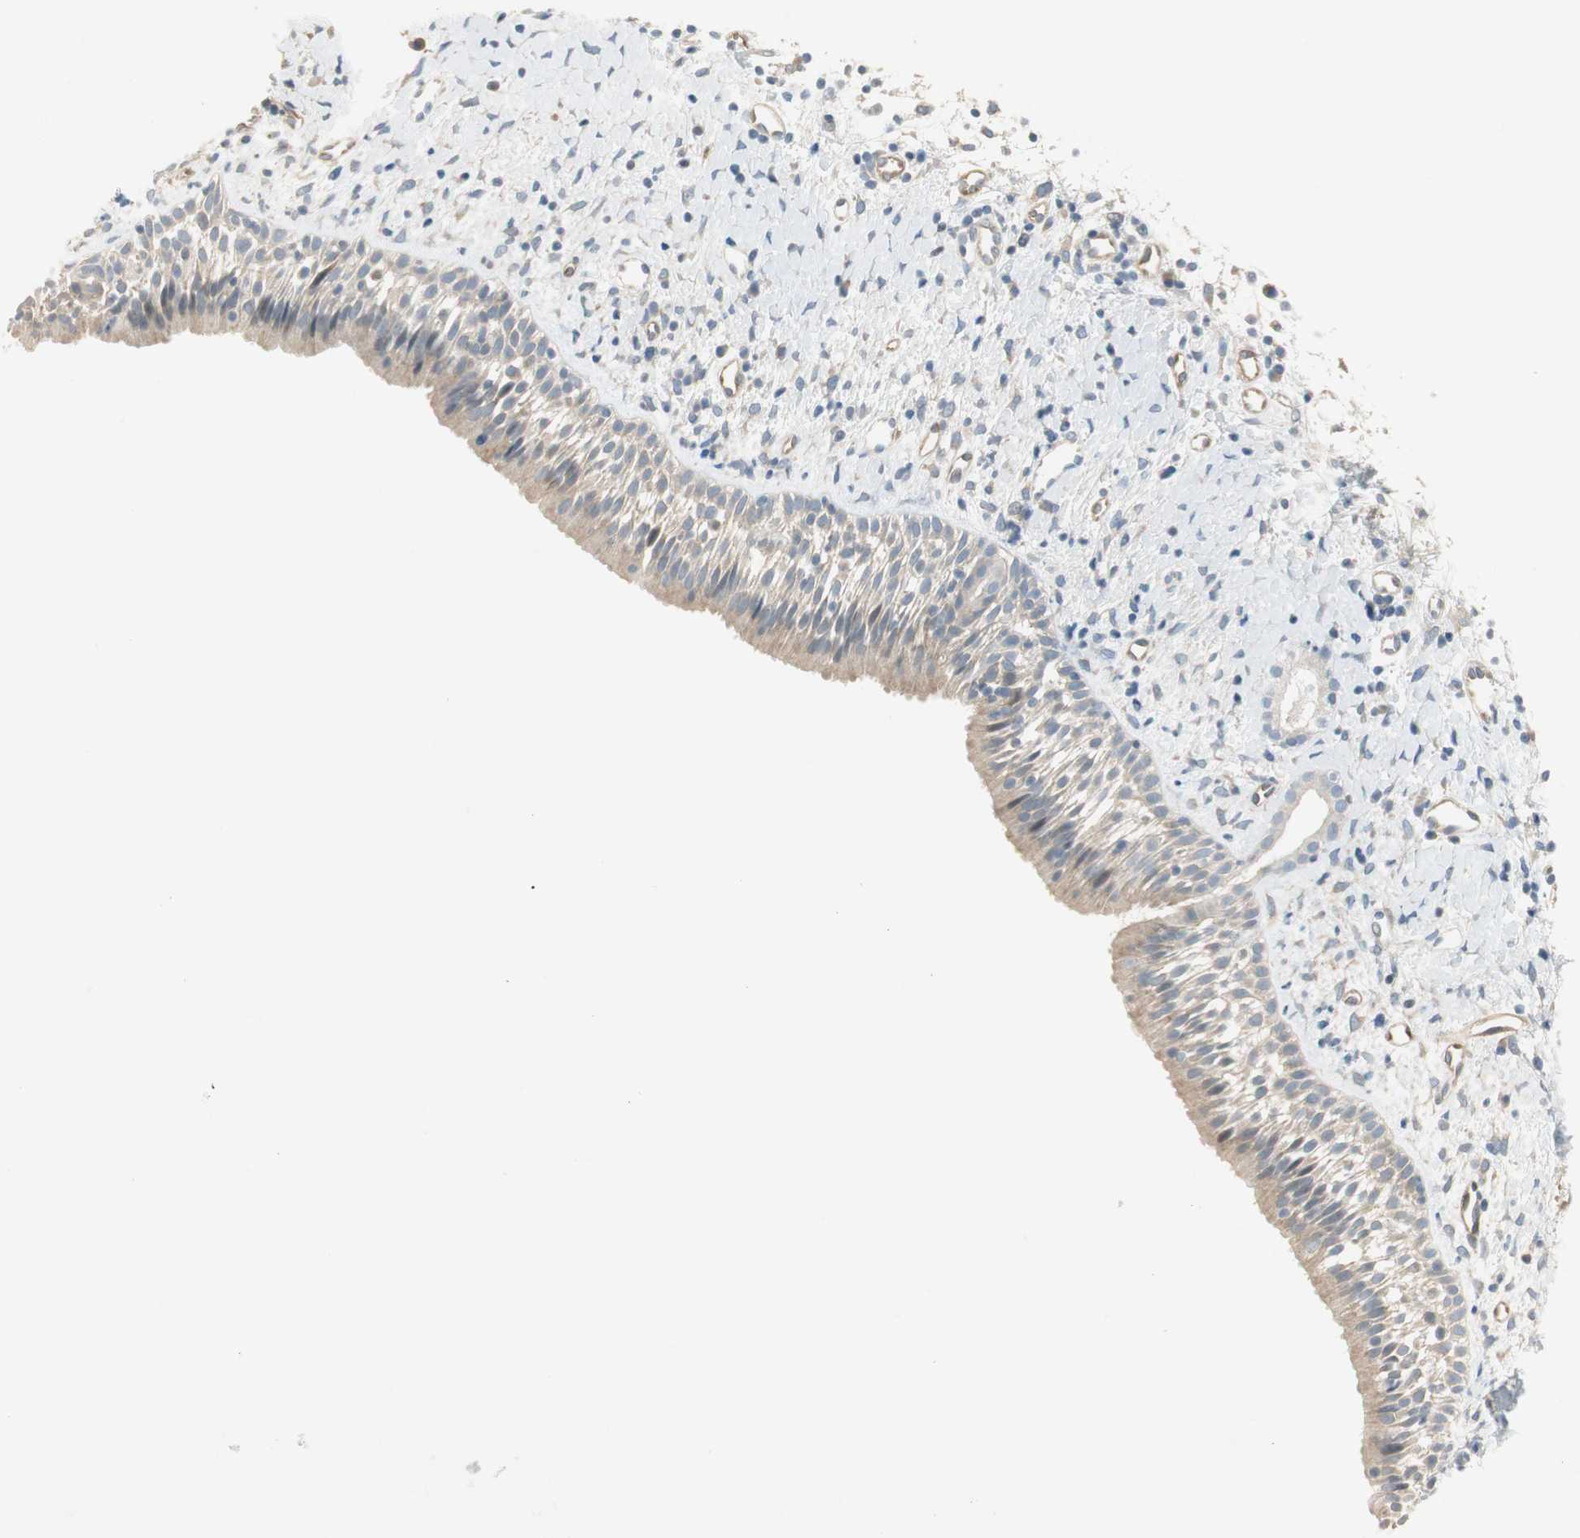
{"staining": {"intensity": "weak", "quantity": "25%-75%", "location": "cytoplasmic/membranous"}, "tissue": "nasopharynx", "cell_type": "Respiratory epithelial cells", "image_type": "normal", "snomed": [{"axis": "morphology", "description": "Normal tissue, NOS"}, {"axis": "topography", "description": "Nasopharynx"}], "caption": "An immunohistochemistry (IHC) histopathology image of unremarkable tissue is shown. Protein staining in brown shows weak cytoplasmic/membranous positivity in nasopharynx within respiratory epithelial cells.", "gene": "STON1", "patient": {"sex": "male", "age": 22}}